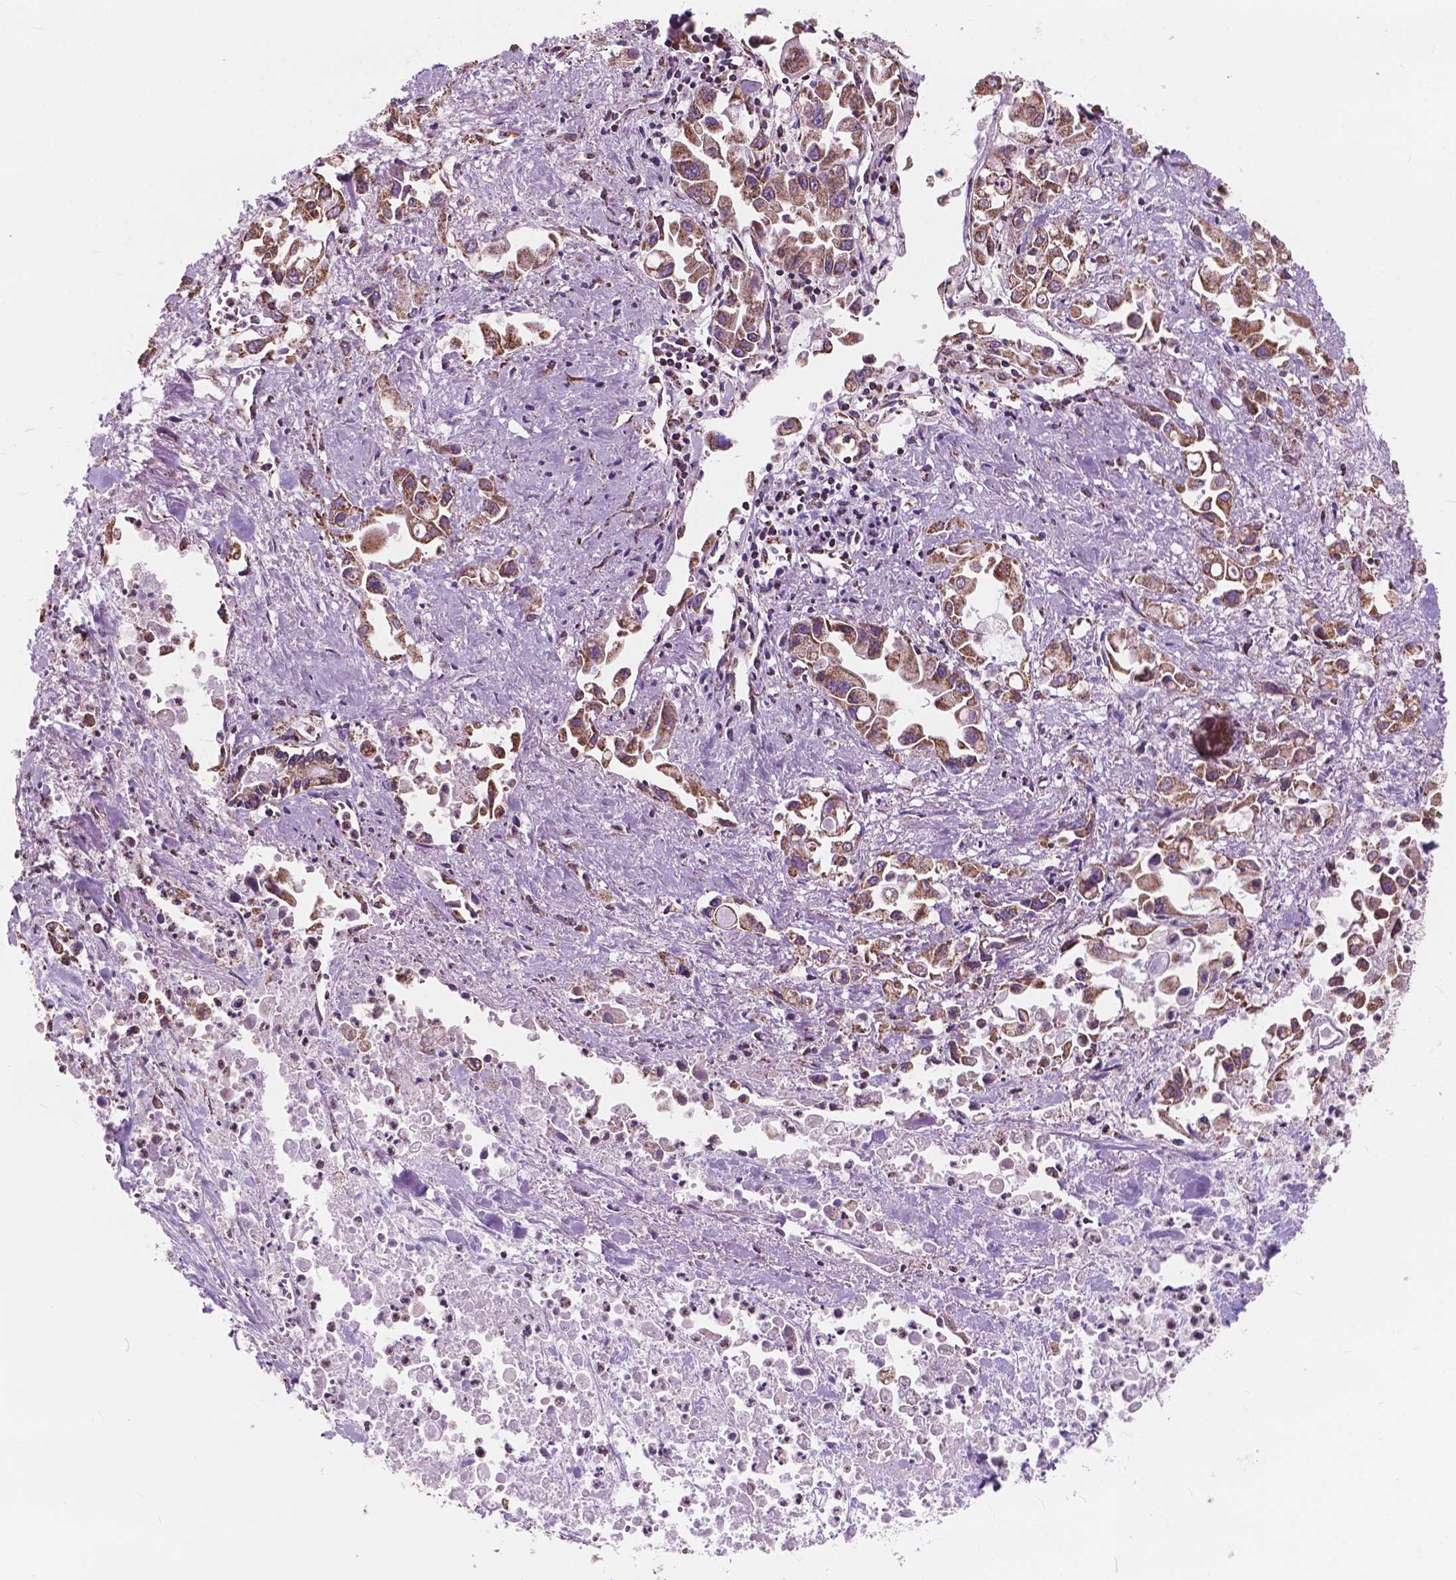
{"staining": {"intensity": "moderate", "quantity": ">75%", "location": "cytoplasmic/membranous"}, "tissue": "pancreatic cancer", "cell_type": "Tumor cells", "image_type": "cancer", "snomed": [{"axis": "morphology", "description": "Adenocarcinoma, NOS"}, {"axis": "topography", "description": "Pancreas"}], "caption": "IHC (DAB (3,3'-diaminobenzidine)) staining of pancreatic cancer shows moderate cytoplasmic/membranous protein staining in approximately >75% of tumor cells.", "gene": "SCOC", "patient": {"sex": "female", "age": 83}}